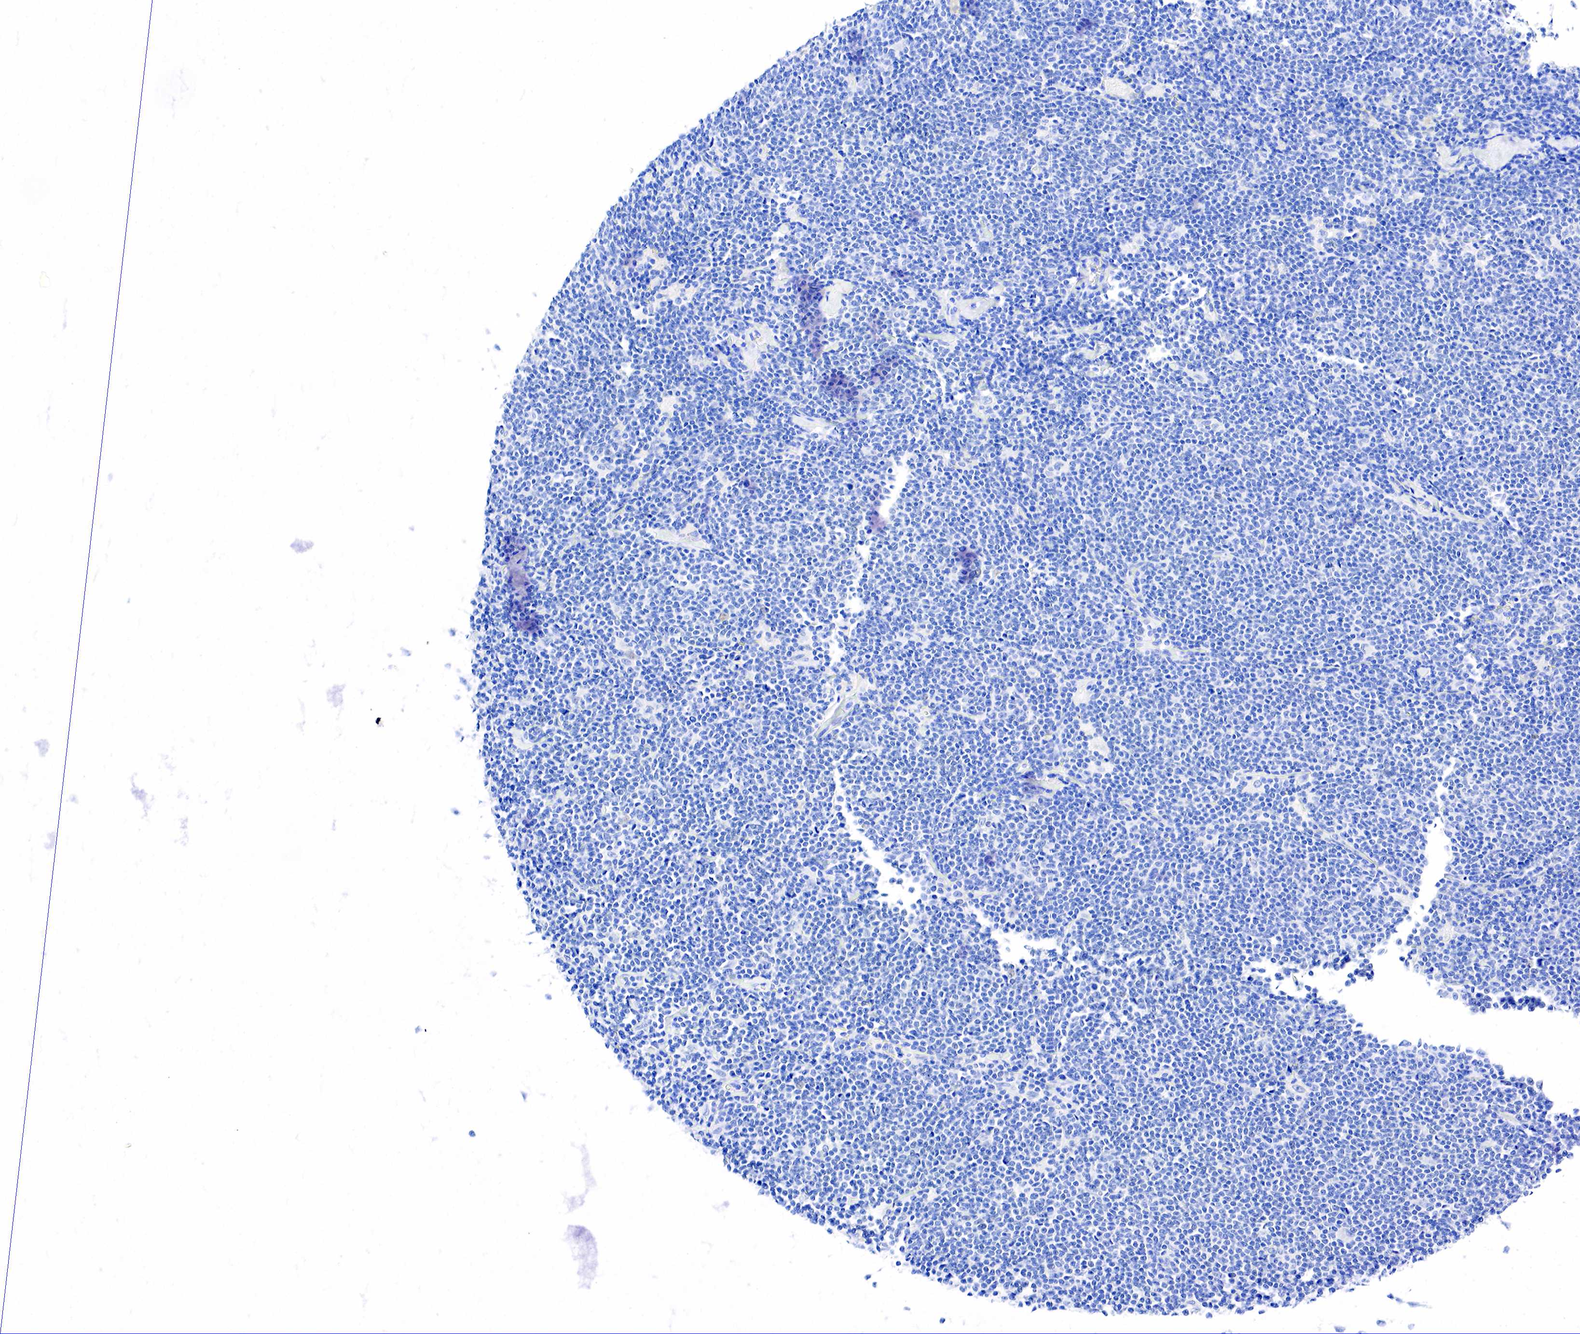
{"staining": {"intensity": "negative", "quantity": "none", "location": "none"}, "tissue": "lymphoma", "cell_type": "Tumor cells", "image_type": "cancer", "snomed": [{"axis": "morphology", "description": "Malignant lymphoma, non-Hodgkin's type, Low grade"}, {"axis": "topography", "description": "Lymph node"}], "caption": "A histopathology image of lymphoma stained for a protein exhibits no brown staining in tumor cells.", "gene": "ESR1", "patient": {"sex": "male", "age": 65}}